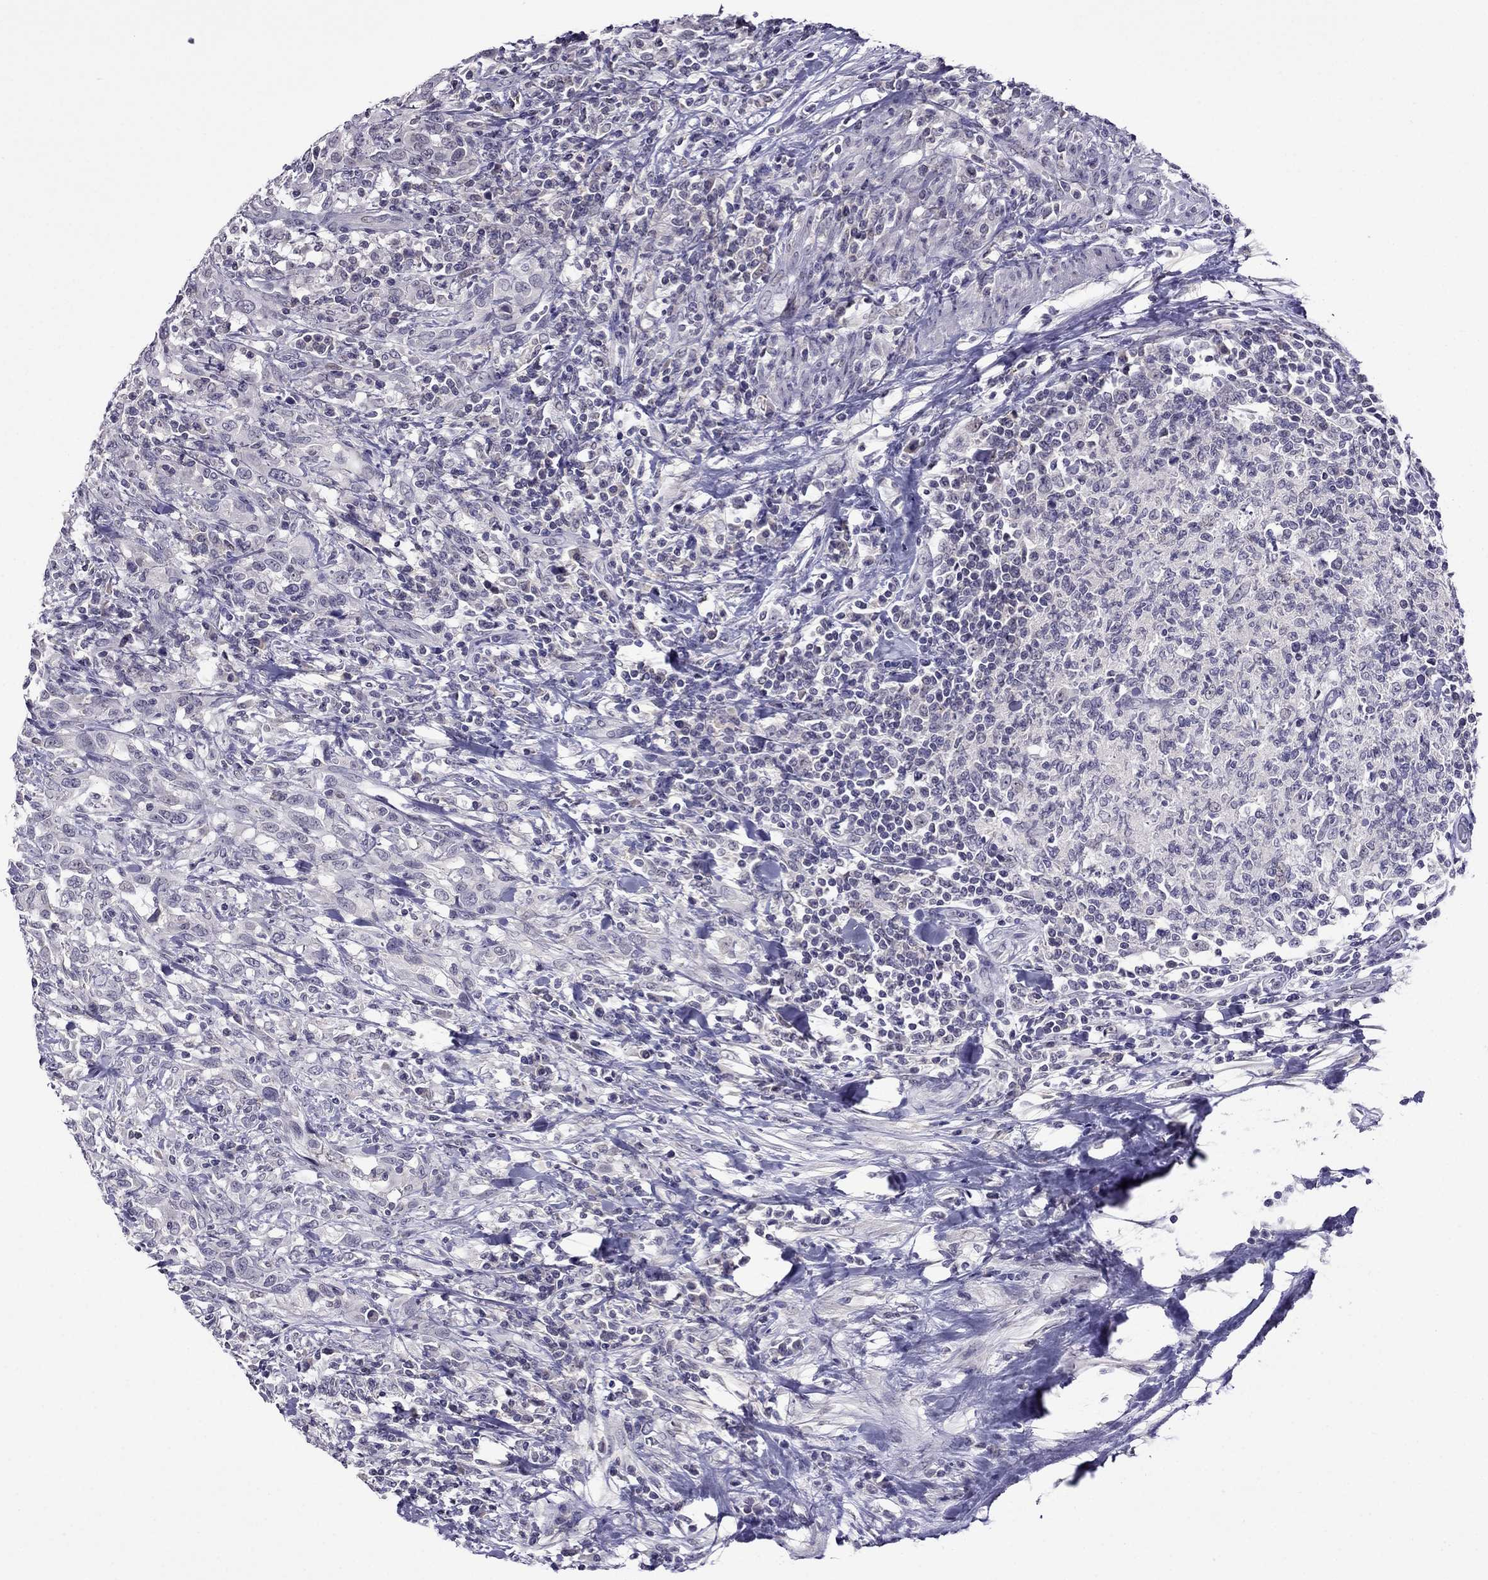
{"staining": {"intensity": "negative", "quantity": "none", "location": "none"}, "tissue": "urothelial cancer", "cell_type": "Tumor cells", "image_type": "cancer", "snomed": [{"axis": "morphology", "description": "Urothelial carcinoma, NOS"}, {"axis": "morphology", "description": "Urothelial carcinoma, High grade"}, {"axis": "topography", "description": "Urinary bladder"}], "caption": "High magnification brightfield microscopy of urothelial cancer stained with DAB (brown) and counterstained with hematoxylin (blue): tumor cells show no significant positivity.", "gene": "SPTBN4", "patient": {"sex": "female", "age": 64}}